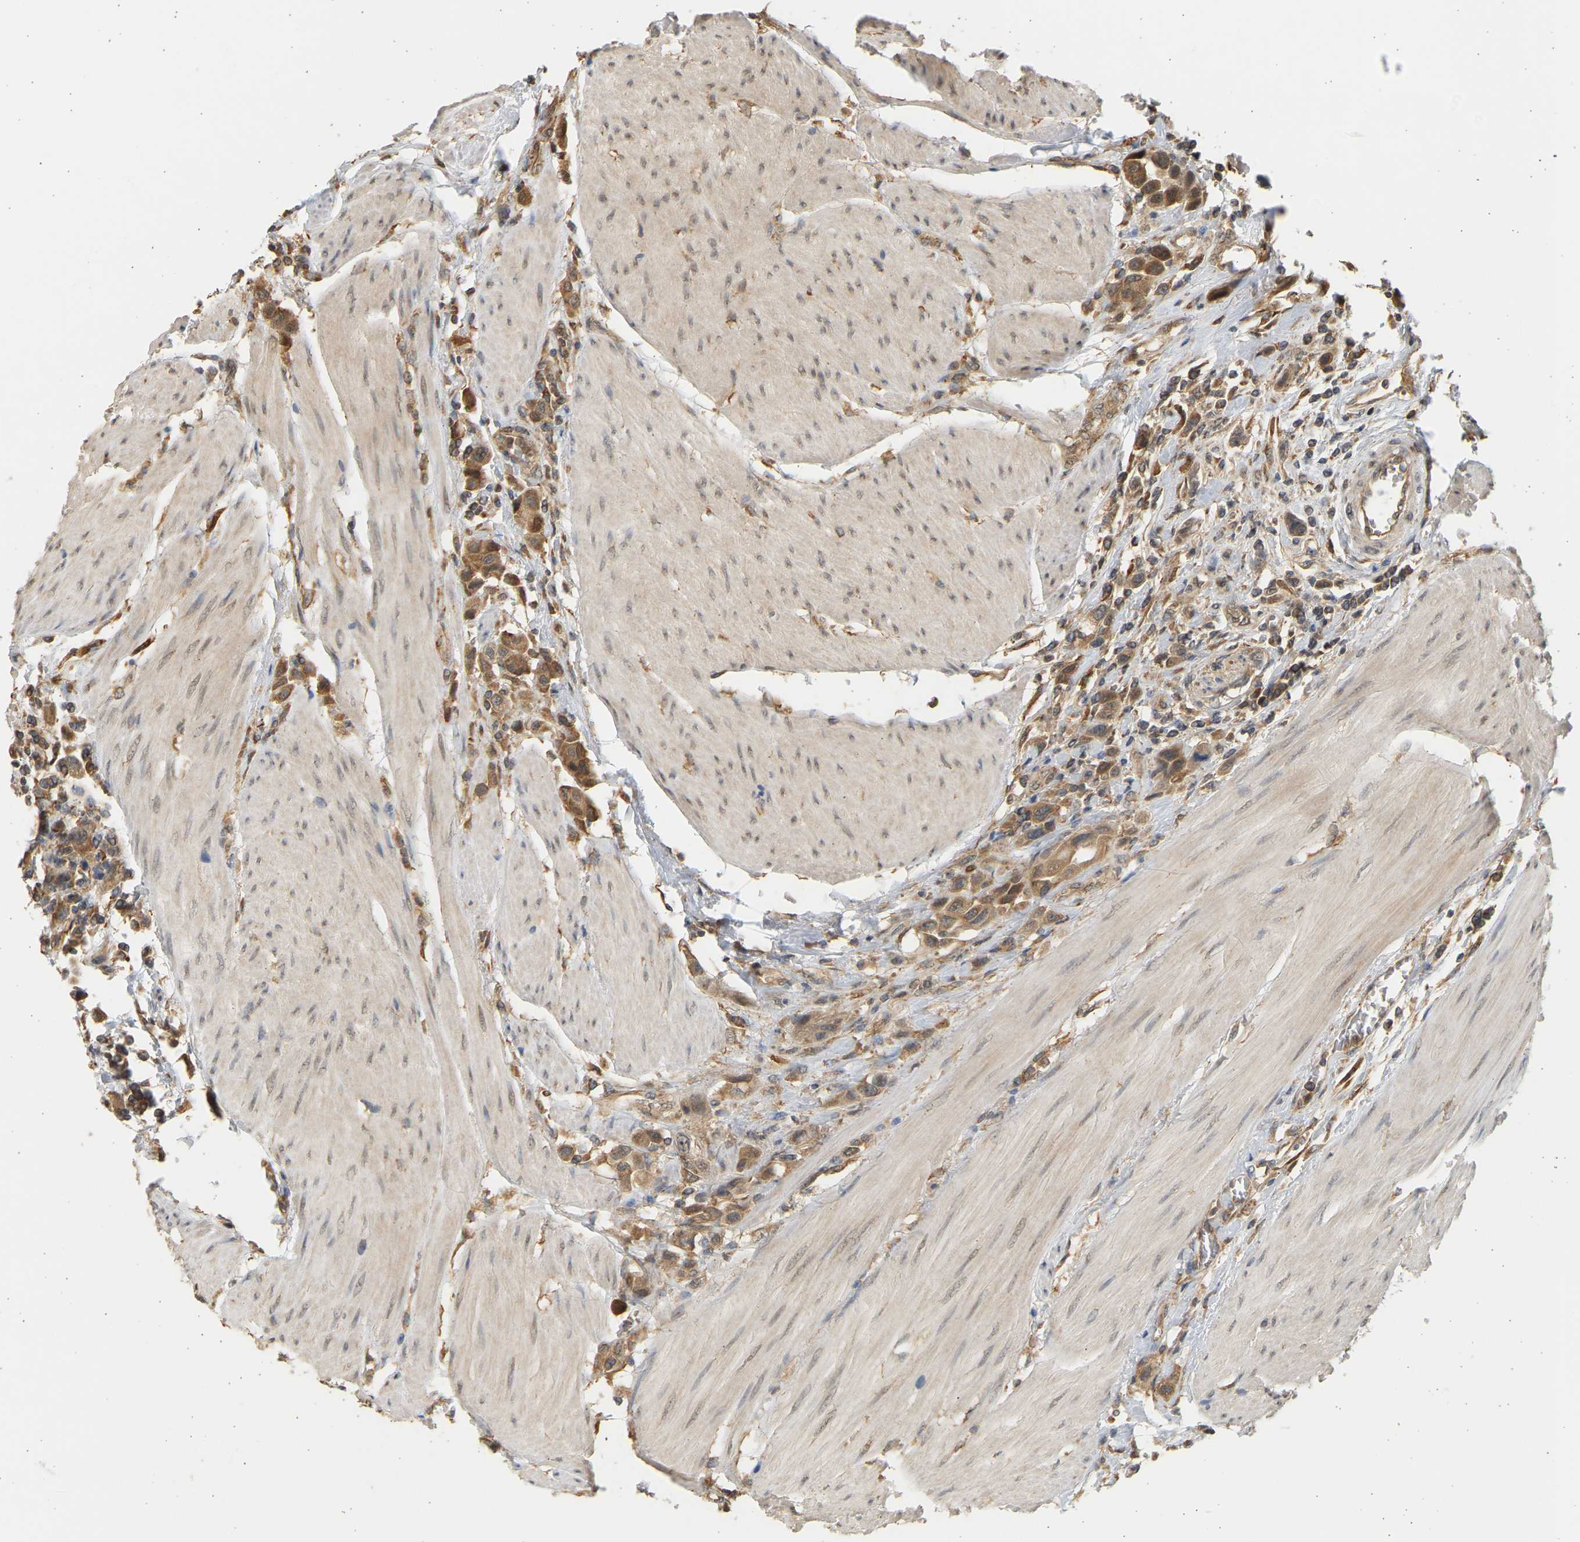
{"staining": {"intensity": "moderate", "quantity": ">75%", "location": "cytoplasmic/membranous"}, "tissue": "urothelial cancer", "cell_type": "Tumor cells", "image_type": "cancer", "snomed": [{"axis": "morphology", "description": "Urothelial carcinoma, High grade"}, {"axis": "topography", "description": "Urinary bladder"}], "caption": "Urothelial carcinoma (high-grade) tissue displays moderate cytoplasmic/membranous staining in approximately >75% of tumor cells, visualized by immunohistochemistry. (DAB (3,3'-diaminobenzidine) = brown stain, brightfield microscopy at high magnification).", "gene": "B4GALT6", "patient": {"sex": "male", "age": 50}}